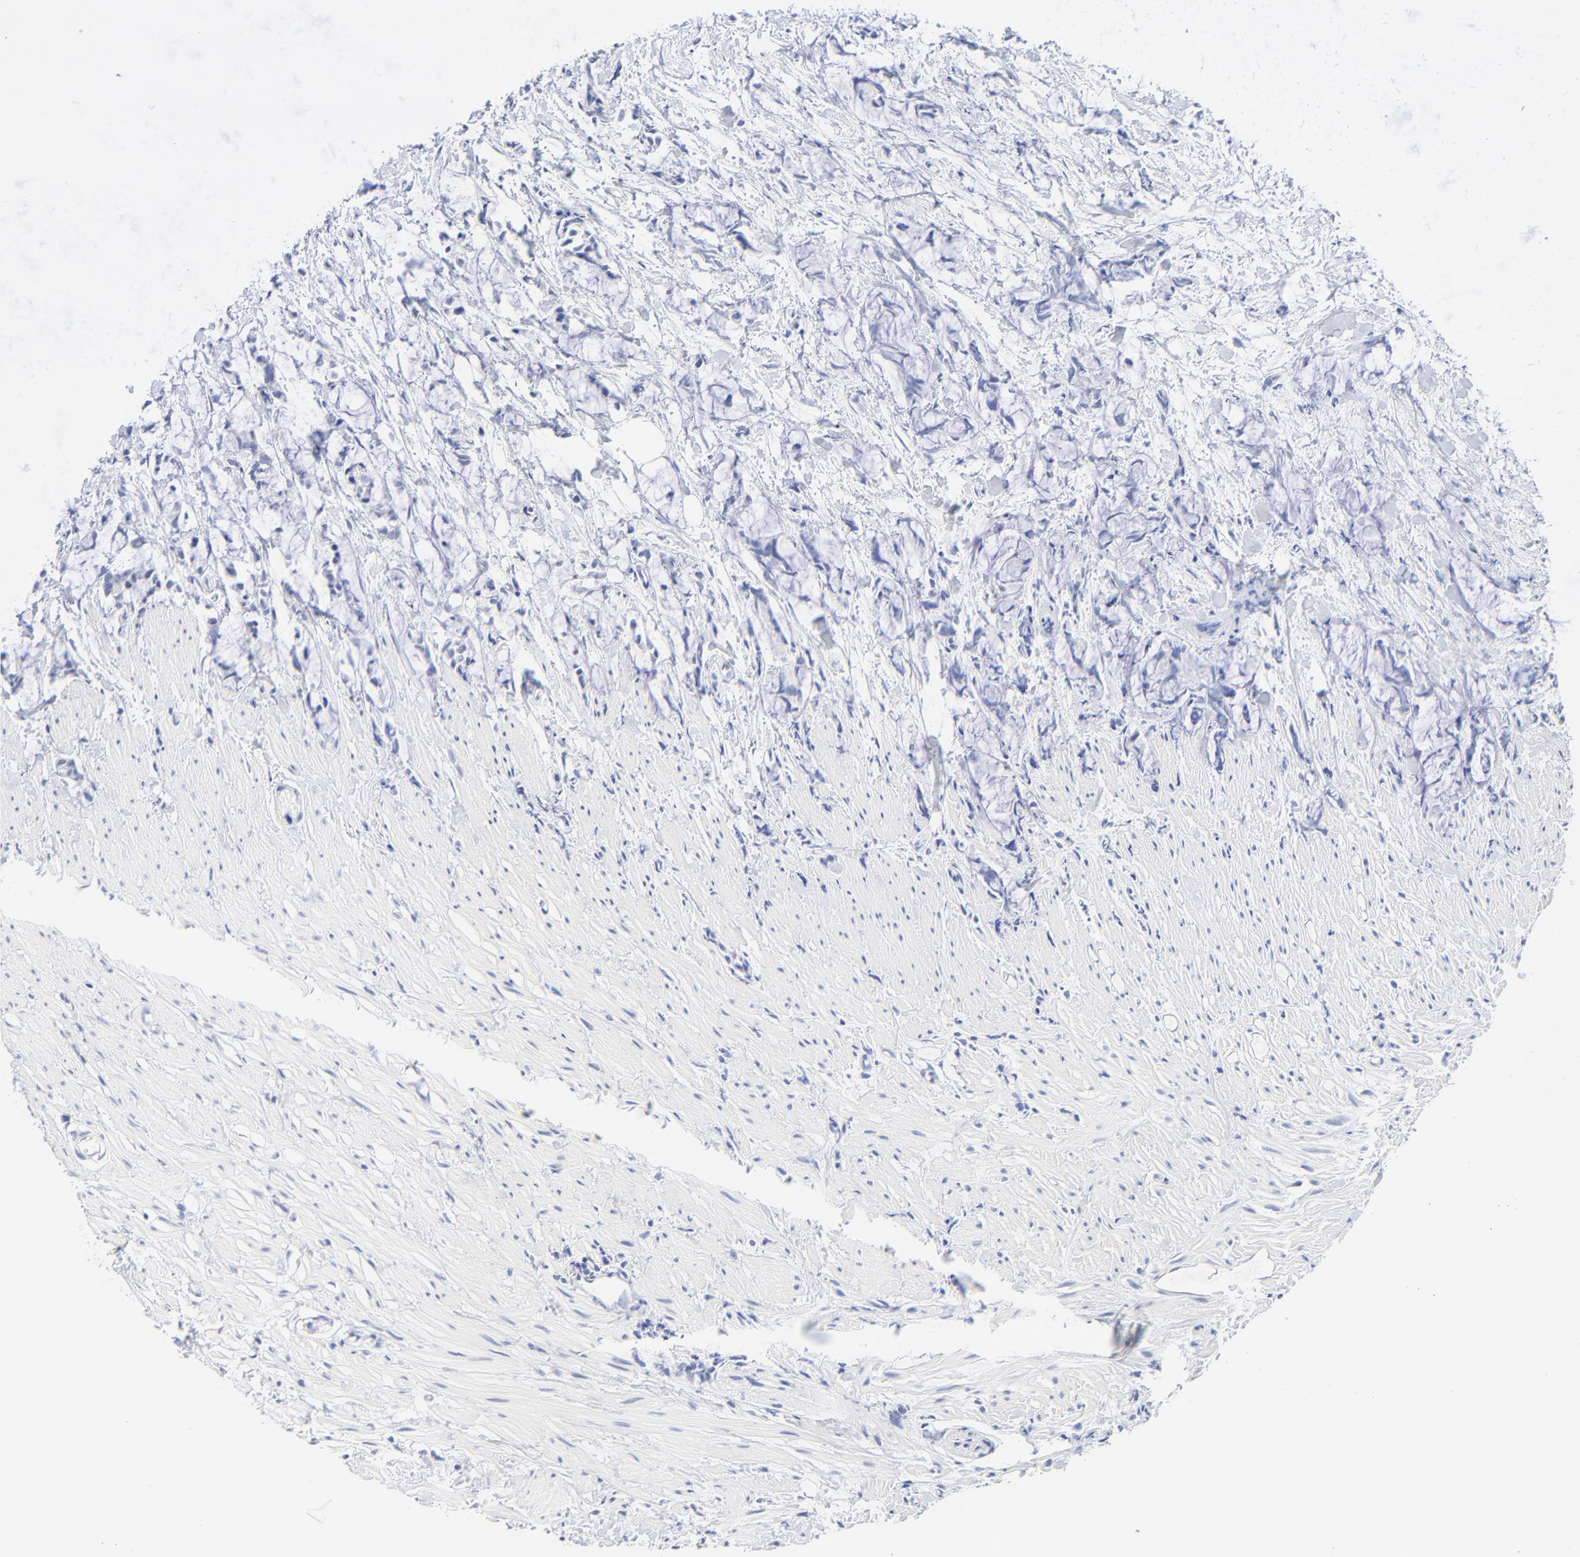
{"staining": {"intensity": "negative", "quantity": "none", "location": "none"}, "tissue": "colorectal cancer", "cell_type": "Tumor cells", "image_type": "cancer", "snomed": [{"axis": "morphology", "description": "Adenocarcinoma, NOS"}, {"axis": "topography", "description": "Colon"}], "caption": "This is a photomicrograph of IHC staining of colorectal cancer (adenocarcinoma), which shows no positivity in tumor cells.", "gene": "SULT4A1", "patient": {"sex": "male", "age": 14}}